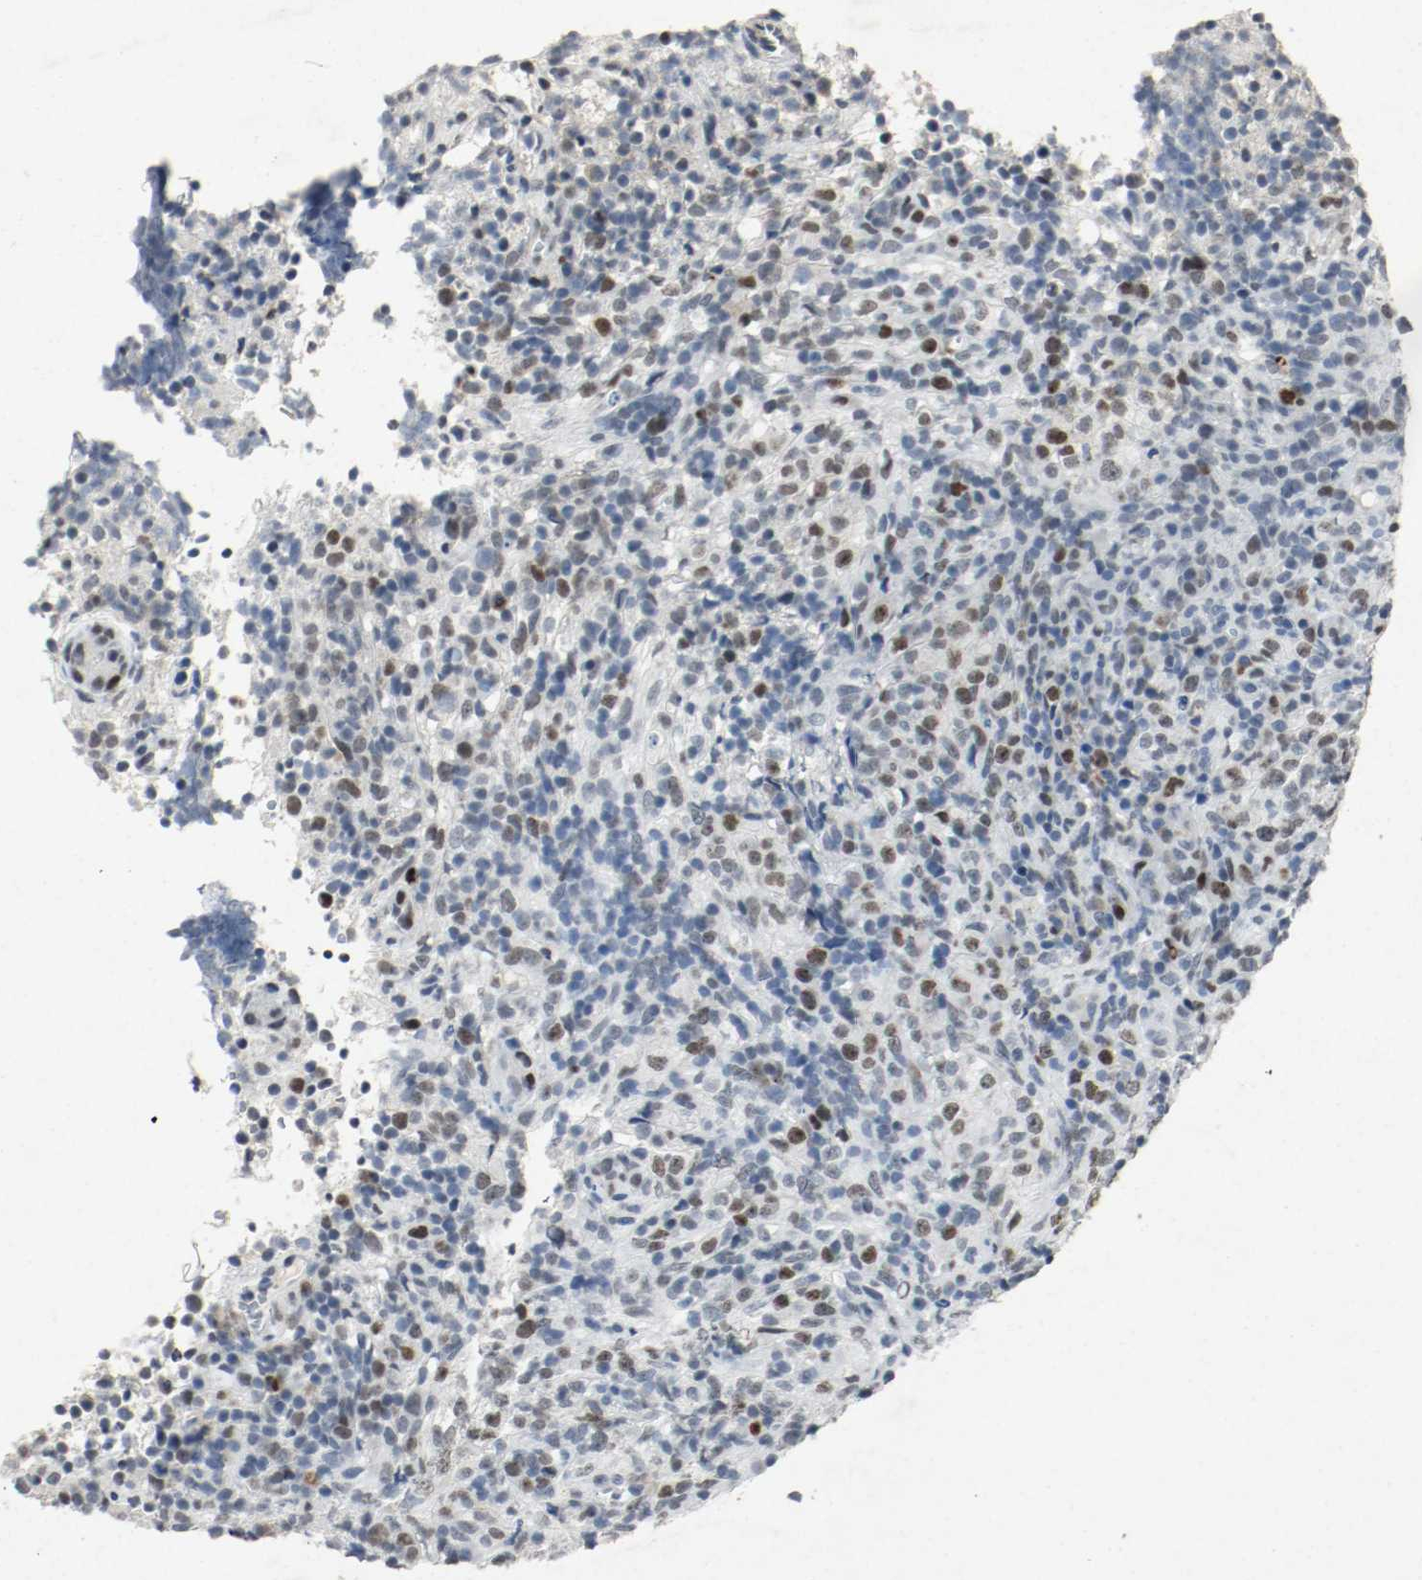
{"staining": {"intensity": "strong", "quantity": "25%-75%", "location": "nuclear"}, "tissue": "lymphoma", "cell_type": "Tumor cells", "image_type": "cancer", "snomed": [{"axis": "morphology", "description": "Malignant lymphoma, non-Hodgkin's type, High grade"}, {"axis": "topography", "description": "Lymph node"}], "caption": "Immunohistochemistry photomicrograph of neoplastic tissue: high-grade malignant lymphoma, non-Hodgkin's type stained using immunohistochemistry shows high levels of strong protein expression localized specifically in the nuclear of tumor cells, appearing as a nuclear brown color.", "gene": "DNMT1", "patient": {"sex": "female", "age": 76}}